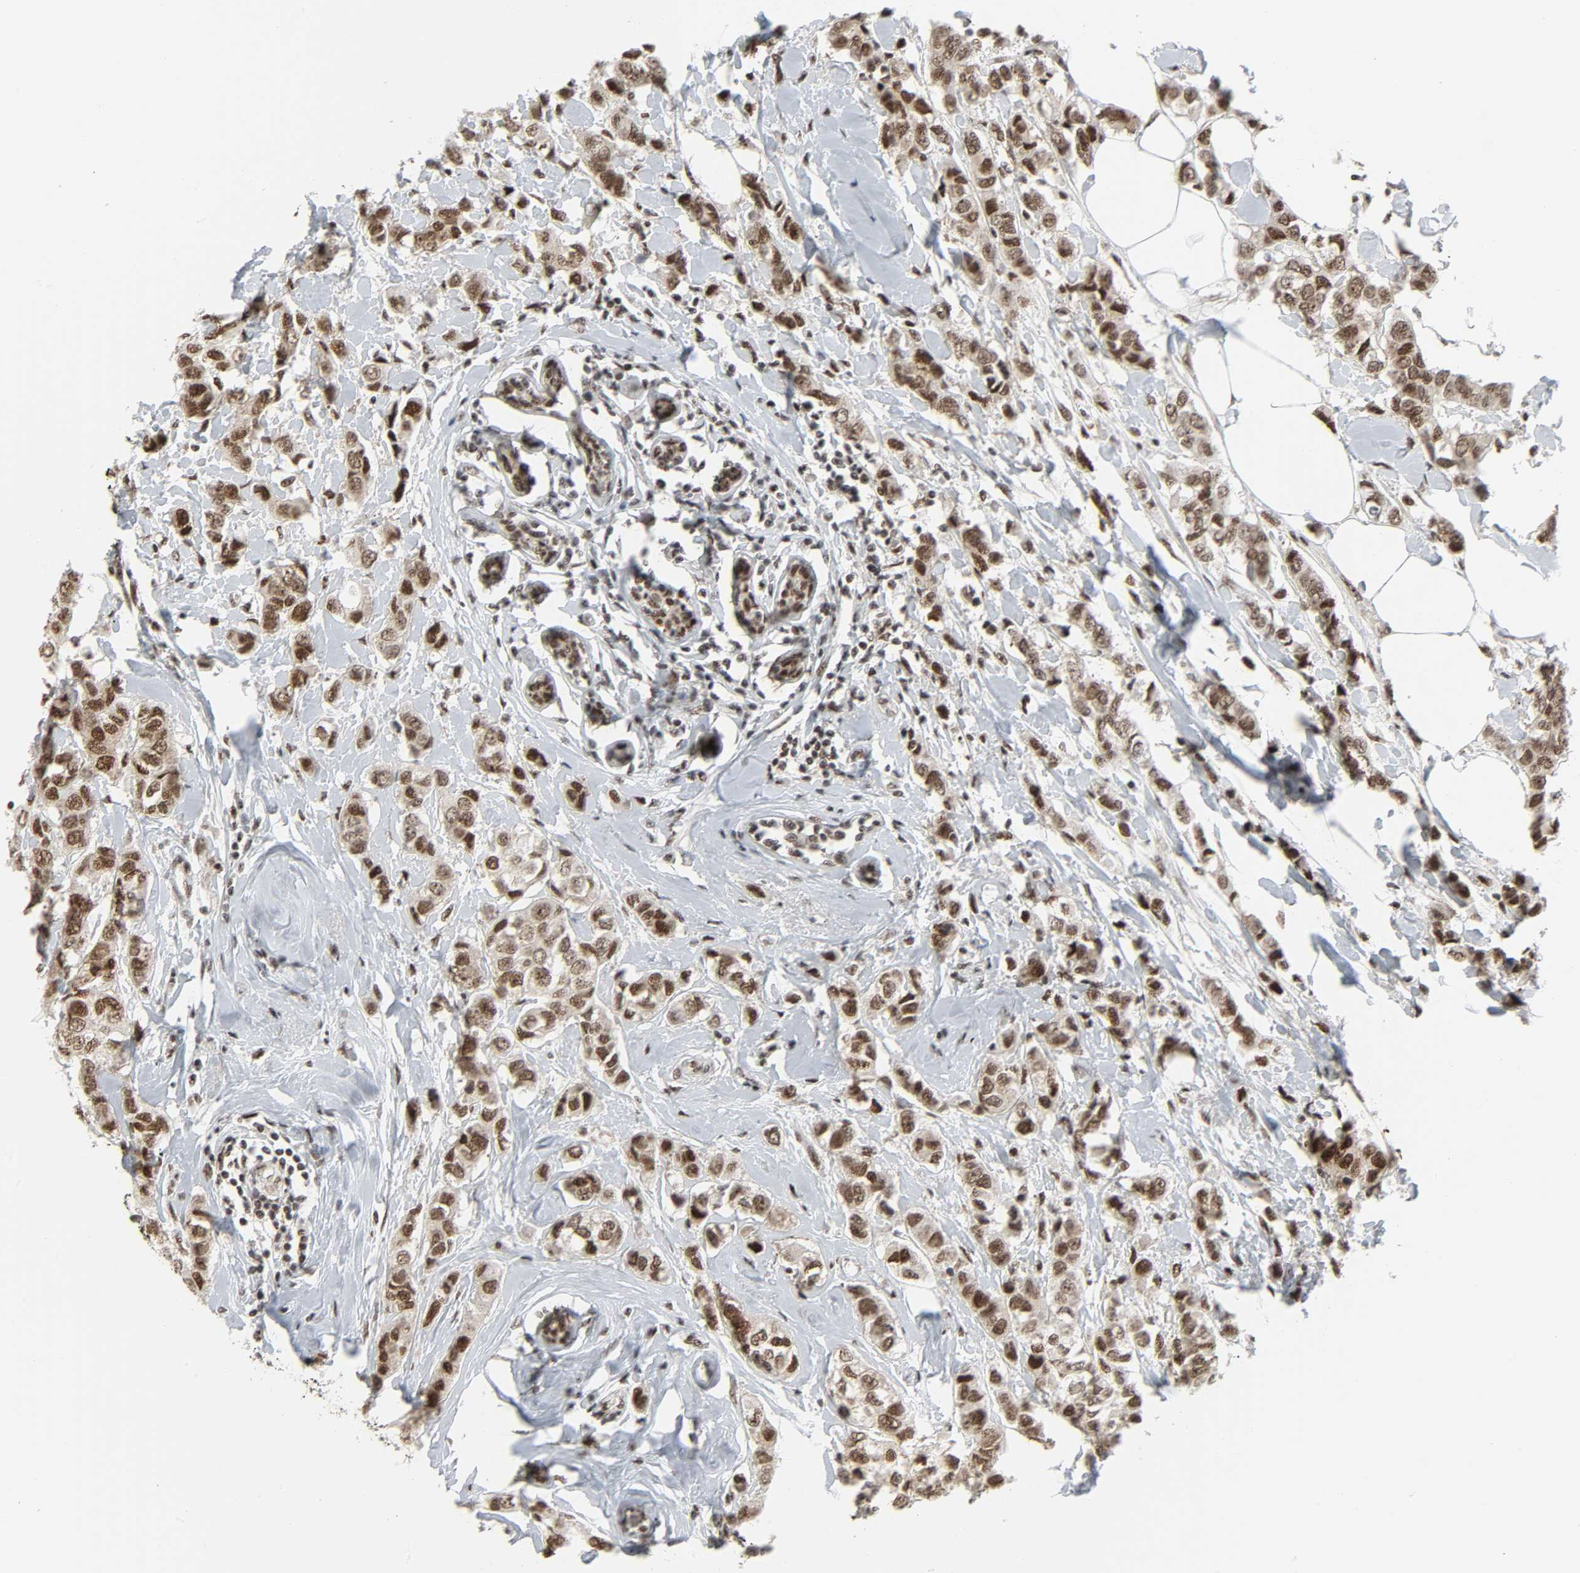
{"staining": {"intensity": "strong", "quantity": ">75%", "location": "nuclear"}, "tissue": "breast cancer", "cell_type": "Tumor cells", "image_type": "cancer", "snomed": [{"axis": "morphology", "description": "Duct carcinoma"}, {"axis": "topography", "description": "Breast"}], "caption": "Protein expression analysis of breast infiltrating ductal carcinoma demonstrates strong nuclear staining in about >75% of tumor cells.", "gene": "CDK7", "patient": {"sex": "female", "age": 50}}